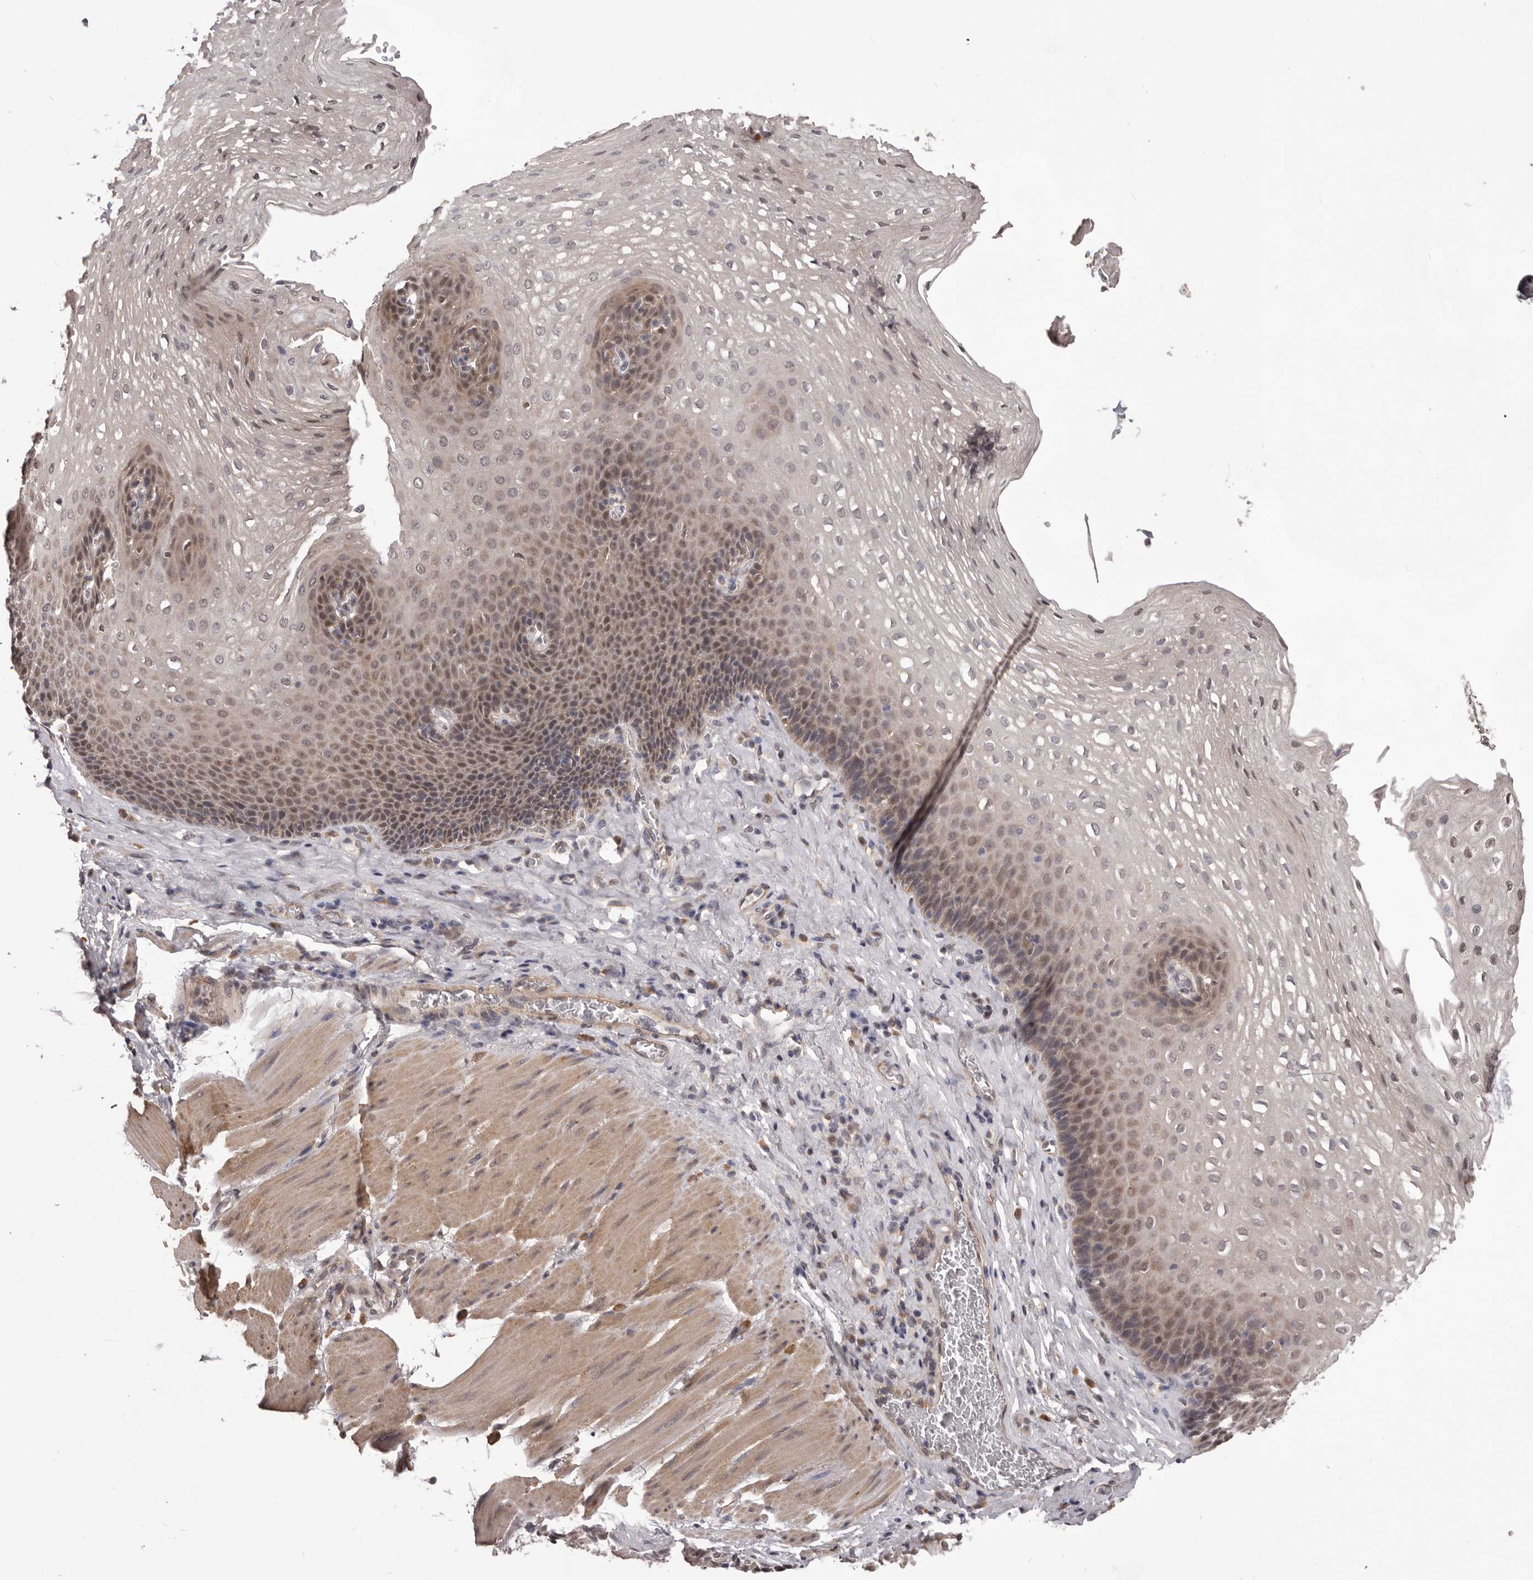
{"staining": {"intensity": "weak", "quantity": "25%-75%", "location": "cytoplasmic/membranous,nuclear"}, "tissue": "esophagus", "cell_type": "Squamous epithelial cells", "image_type": "normal", "snomed": [{"axis": "morphology", "description": "Normal tissue, NOS"}, {"axis": "topography", "description": "Esophagus"}], "caption": "A brown stain highlights weak cytoplasmic/membranous,nuclear expression of a protein in squamous epithelial cells of unremarkable esophagus.", "gene": "CELF3", "patient": {"sex": "female", "age": 66}}